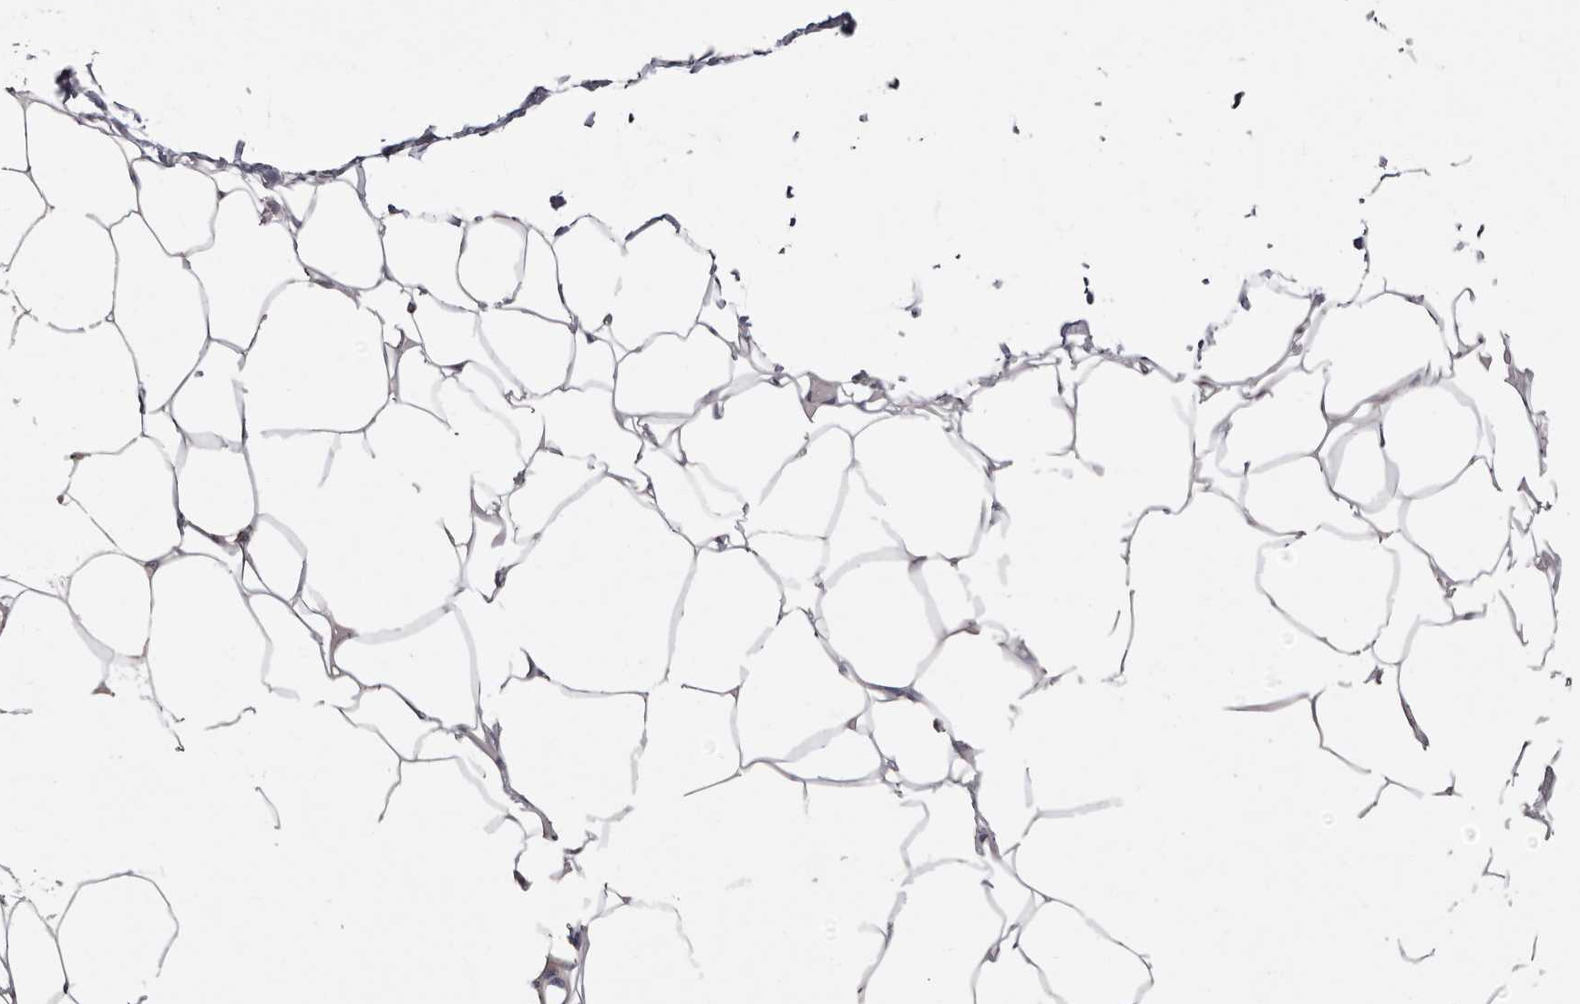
{"staining": {"intensity": "negative", "quantity": "none", "location": "none"}, "tissue": "adipose tissue", "cell_type": "Adipocytes", "image_type": "normal", "snomed": [{"axis": "morphology", "description": "Normal tissue, NOS"}, {"axis": "topography", "description": "Breast"}], "caption": "Immunohistochemical staining of normal human adipose tissue reveals no significant positivity in adipocytes. The staining is performed using DAB (3,3'-diaminobenzidine) brown chromogen with nuclei counter-stained in using hematoxylin.", "gene": "FAM167B", "patient": {"sex": "female", "age": 23}}